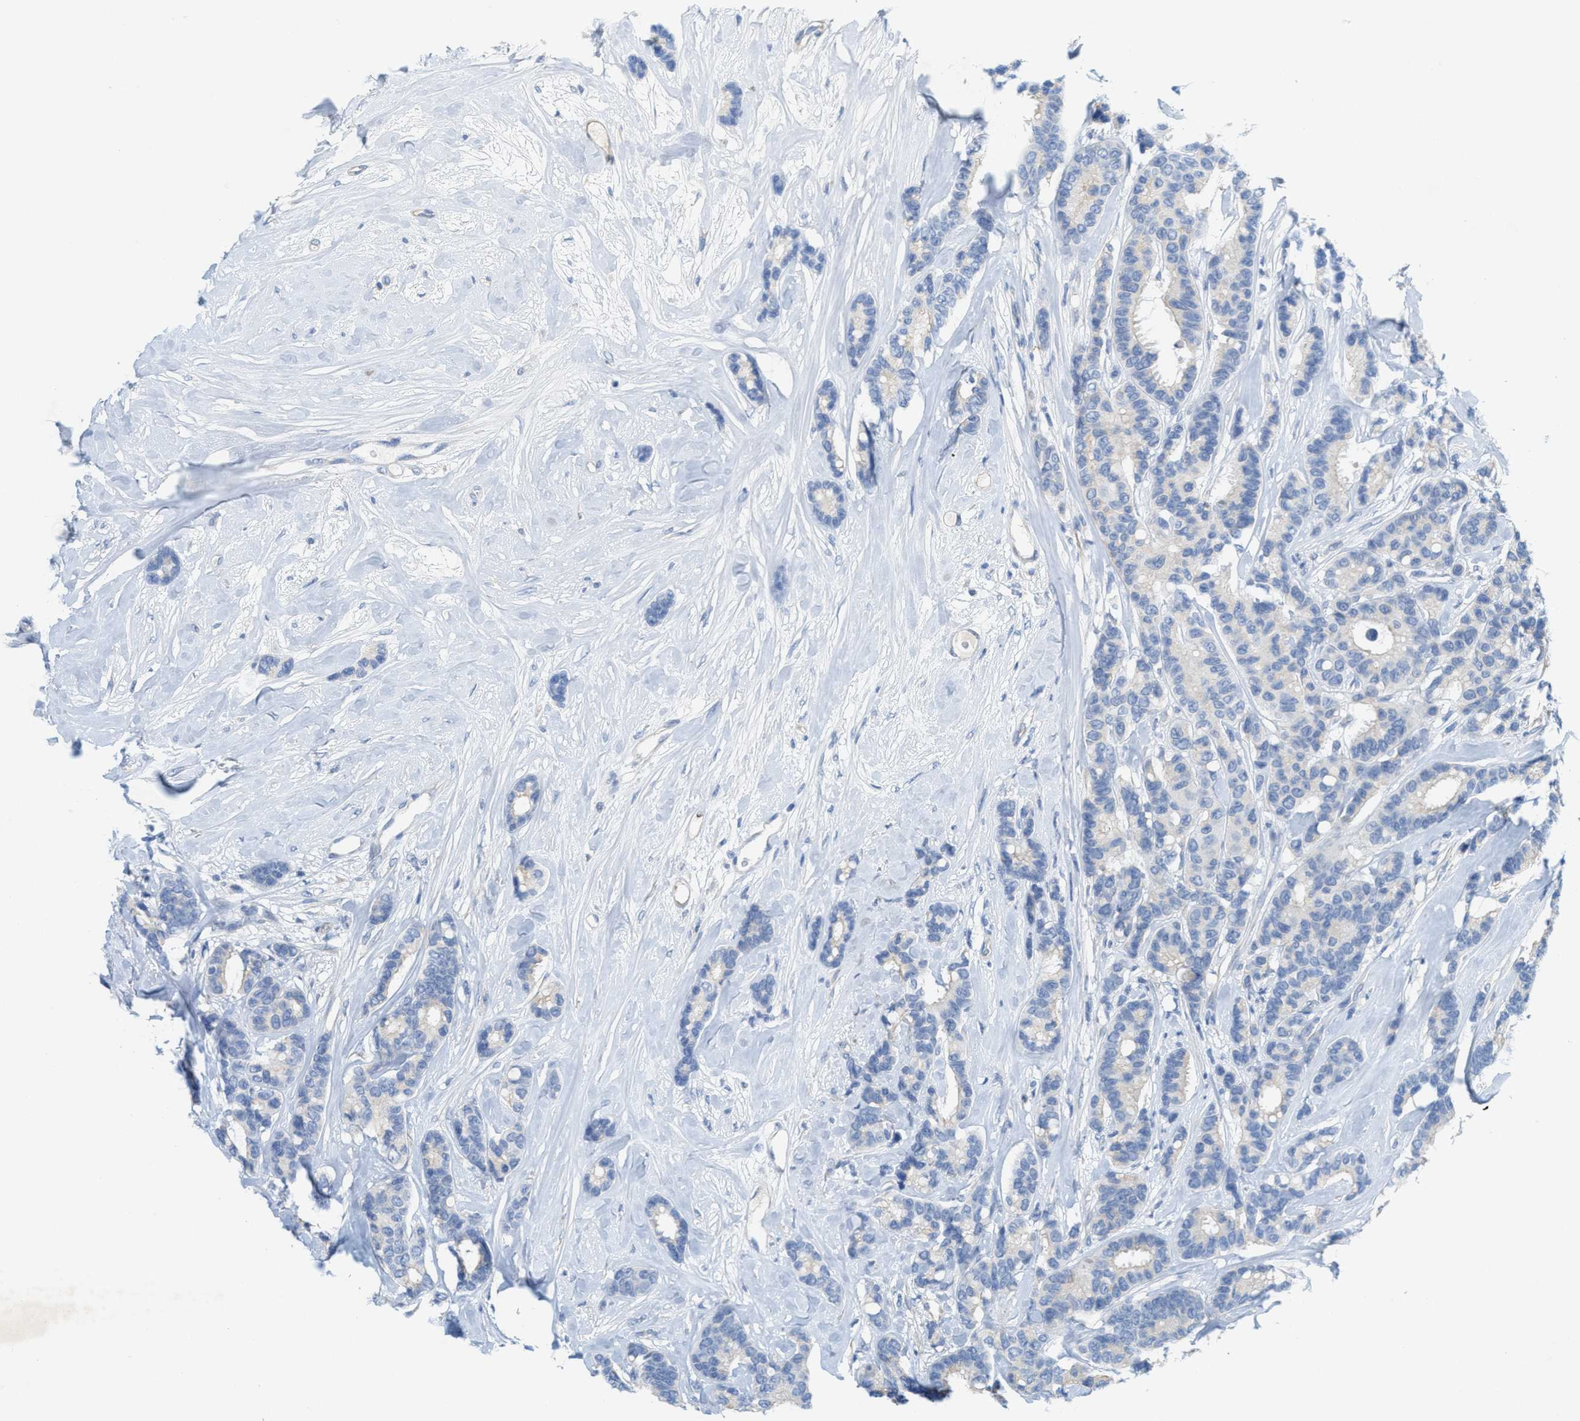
{"staining": {"intensity": "negative", "quantity": "none", "location": "none"}, "tissue": "breast cancer", "cell_type": "Tumor cells", "image_type": "cancer", "snomed": [{"axis": "morphology", "description": "Duct carcinoma"}, {"axis": "topography", "description": "Breast"}], "caption": "Immunohistochemistry histopathology image of neoplastic tissue: breast invasive ductal carcinoma stained with DAB (3,3'-diaminobenzidine) reveals no significant protein positivity in tumor cells.", "gene": "CPA2", "patient": {"sex": "female", "age": 87}}